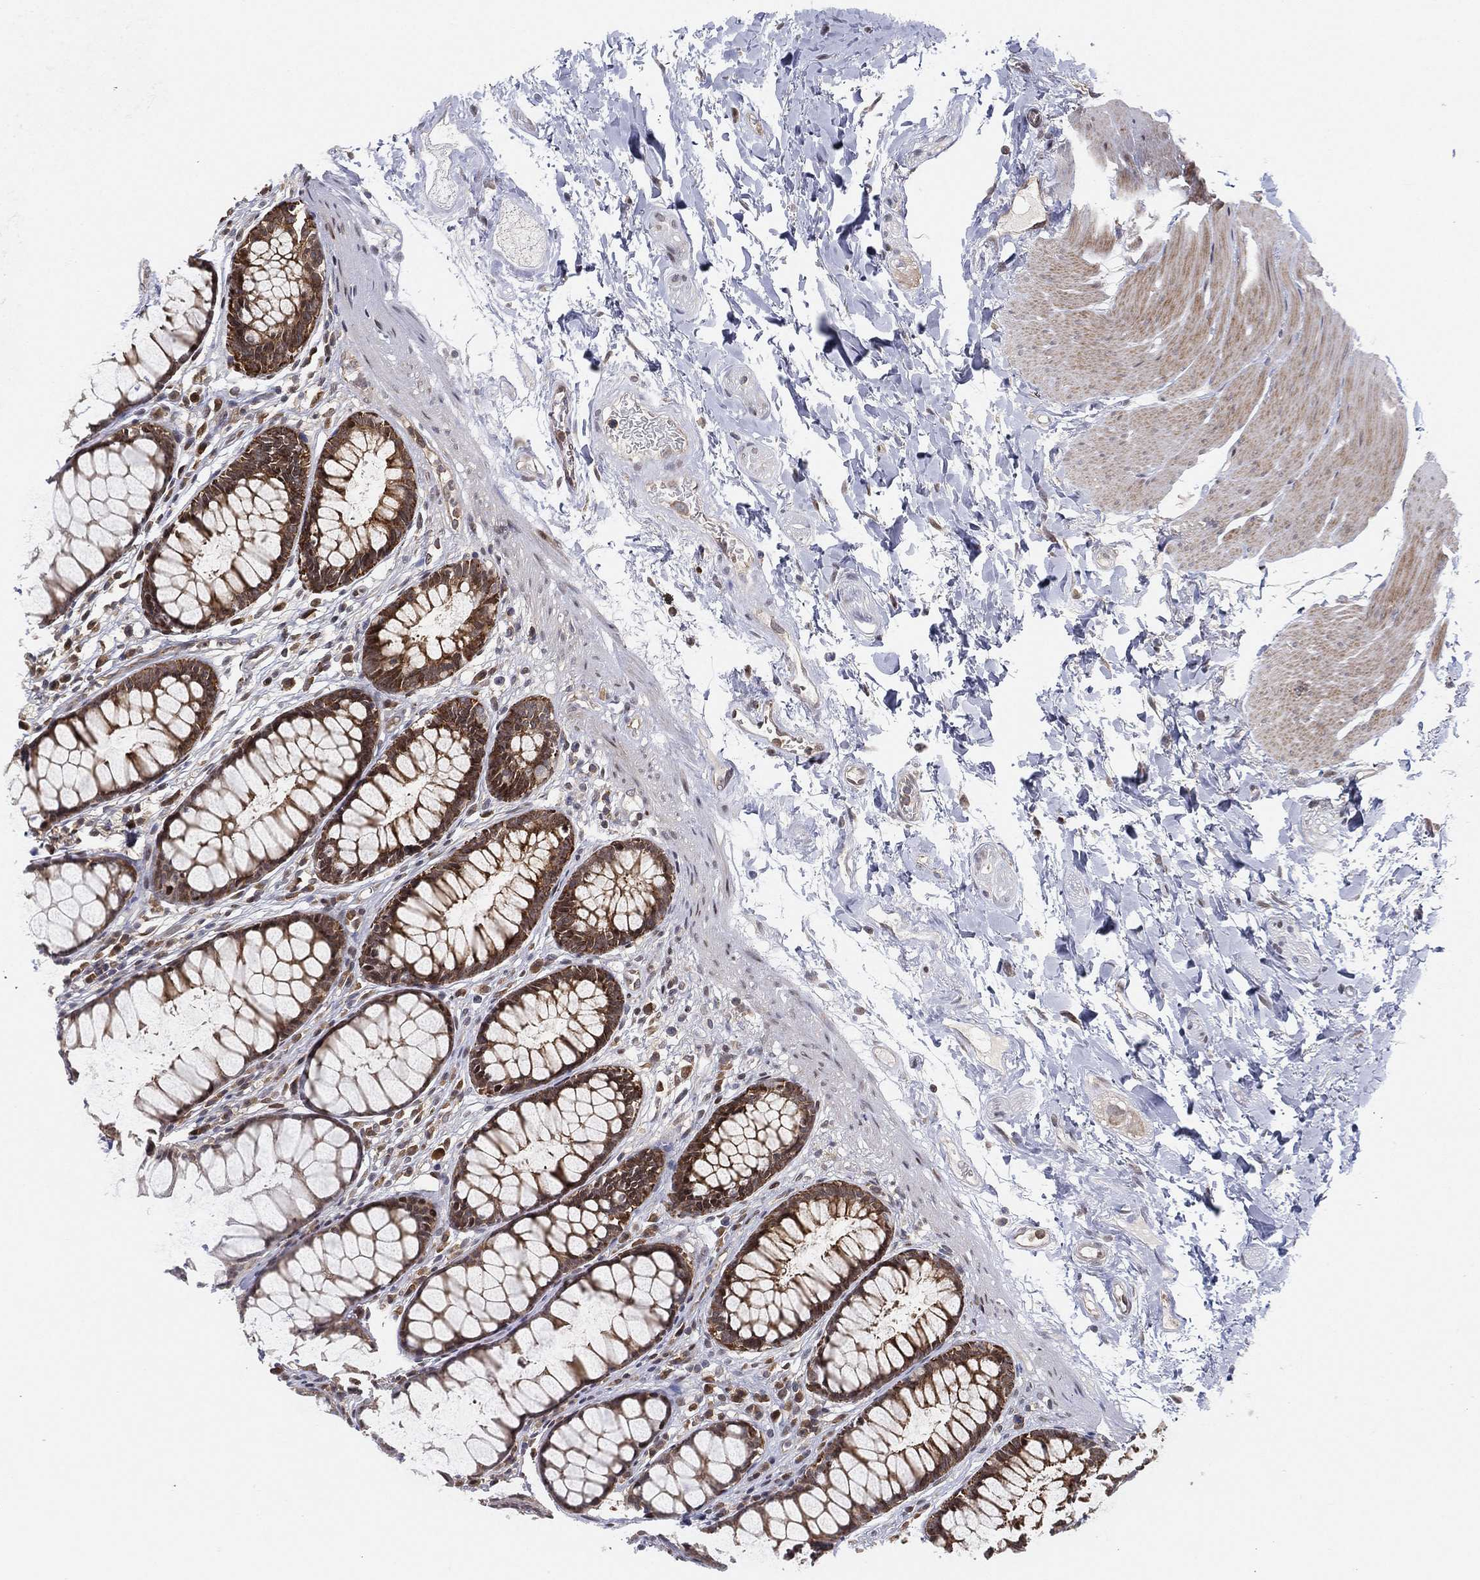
{"staining": {"intensity": "moderate", "quantity": "25%-75%", "location": "cytoplasmic/membranous"}, "tissue": "rectum", "cell_type": "Glandular cells", "image_type": "normal", "snomed": [{"axis": "morphology", "description": "Normal tissue, NOS"}, {"axis": "topography", "description": "Rectum"}], "caption": "A medium amount of moderate cytoplasmic/membranous positivity is appreciated in approximately 25%-75% of glandular cells in normal rectum.", "gene": "TMTC4", "patient": {"sex": "male", "age": 72}}